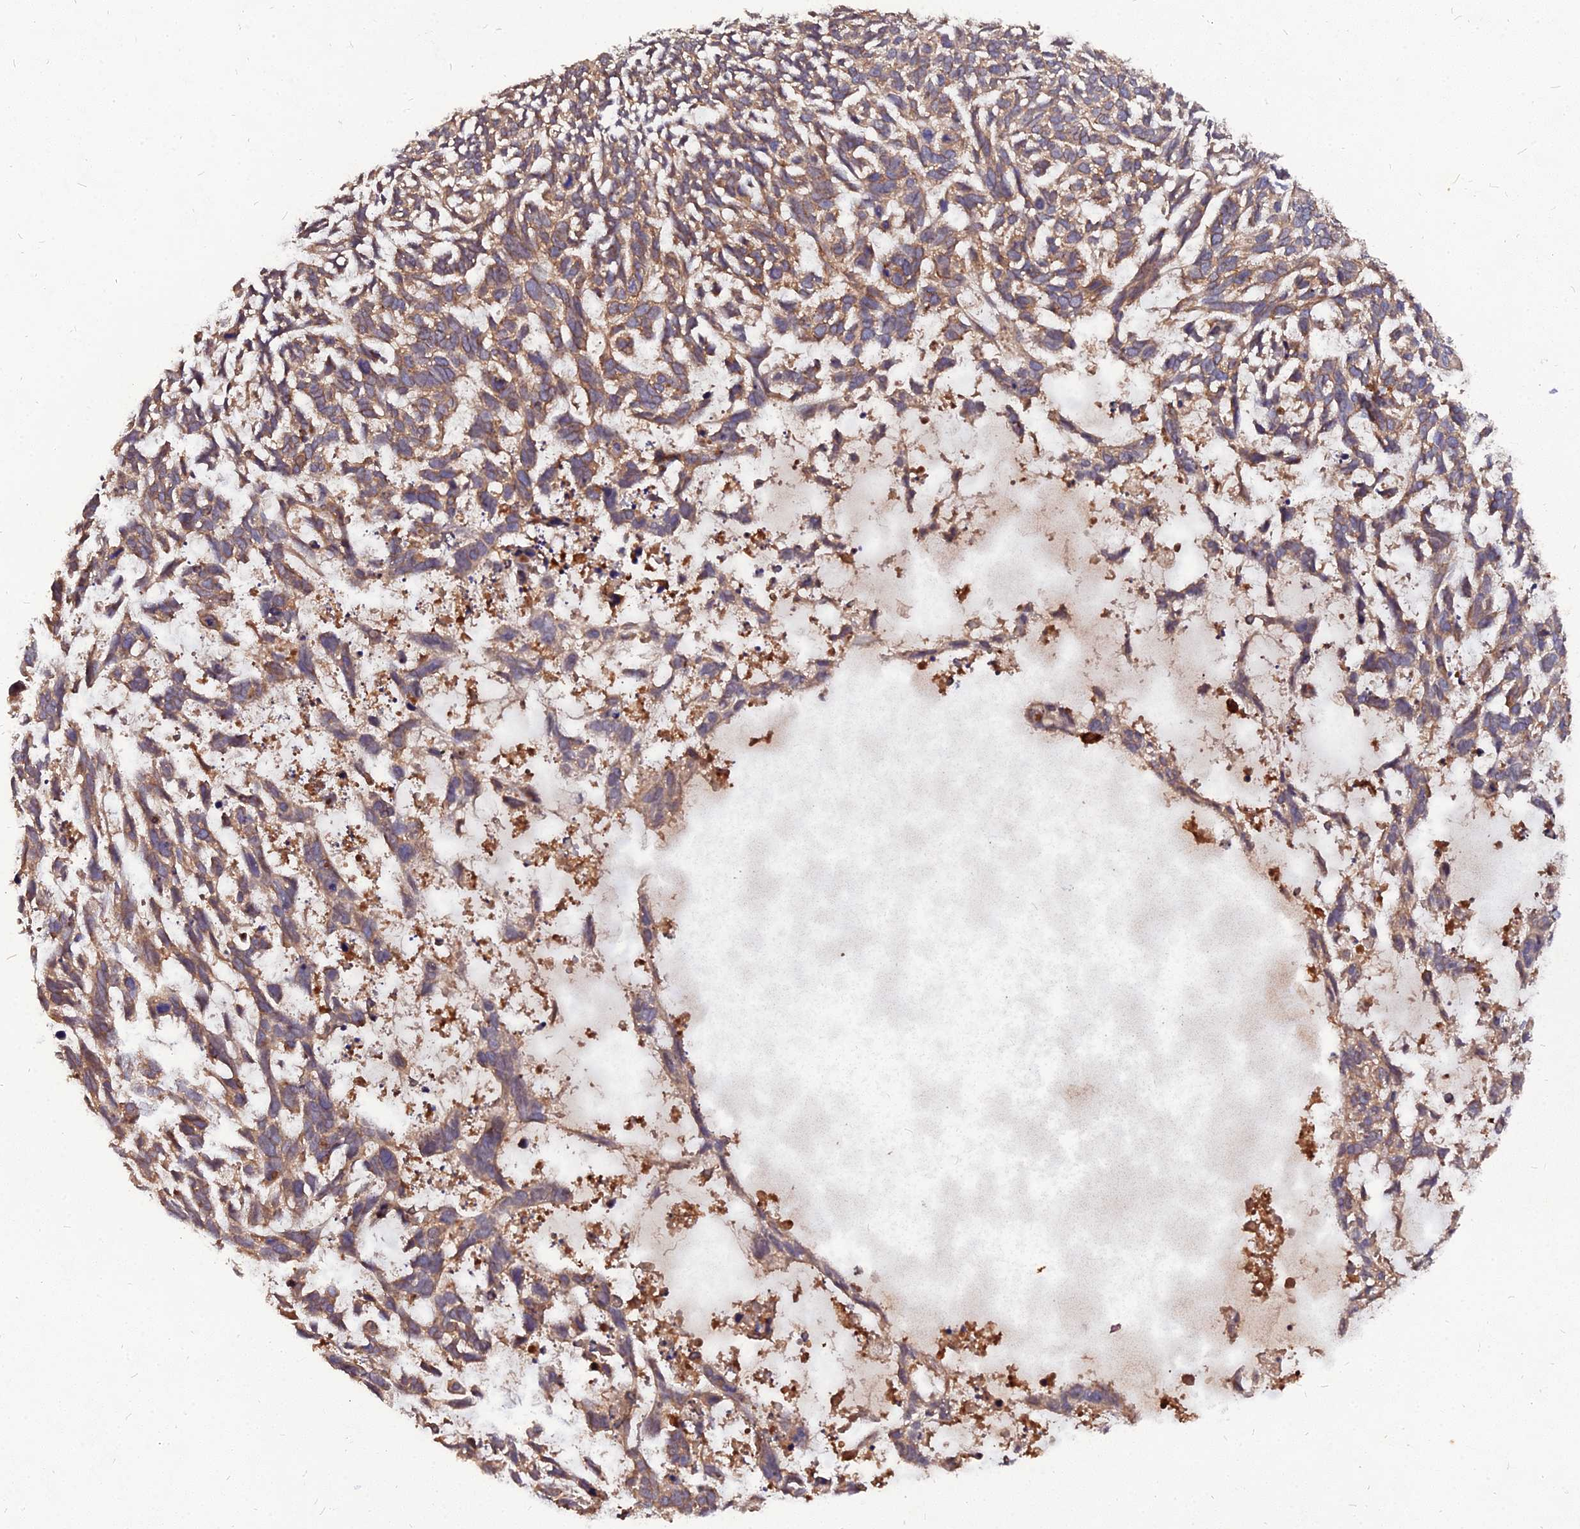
{"staining": {"intensity": "moderate", "quantity": "25%-75%", "location": "cytoplasmic/membranous"}, "tissue": "skin cancer", "cell_type": "Tumor cells", "image_type": "cancer", "snomed": [{"axis": "morphology", "description": "Basal cell carcinoma"}, {"axis": "topography", "description": "Skin"}], "caption": "Tumor cells display medium levels of moderate cytoplasmic/membranous staining in approximately 25%-75% of cells in basal cell carcinoma (skin).", "gene": "PDE4D", "patient": {"sex": "male", "age": 88}}